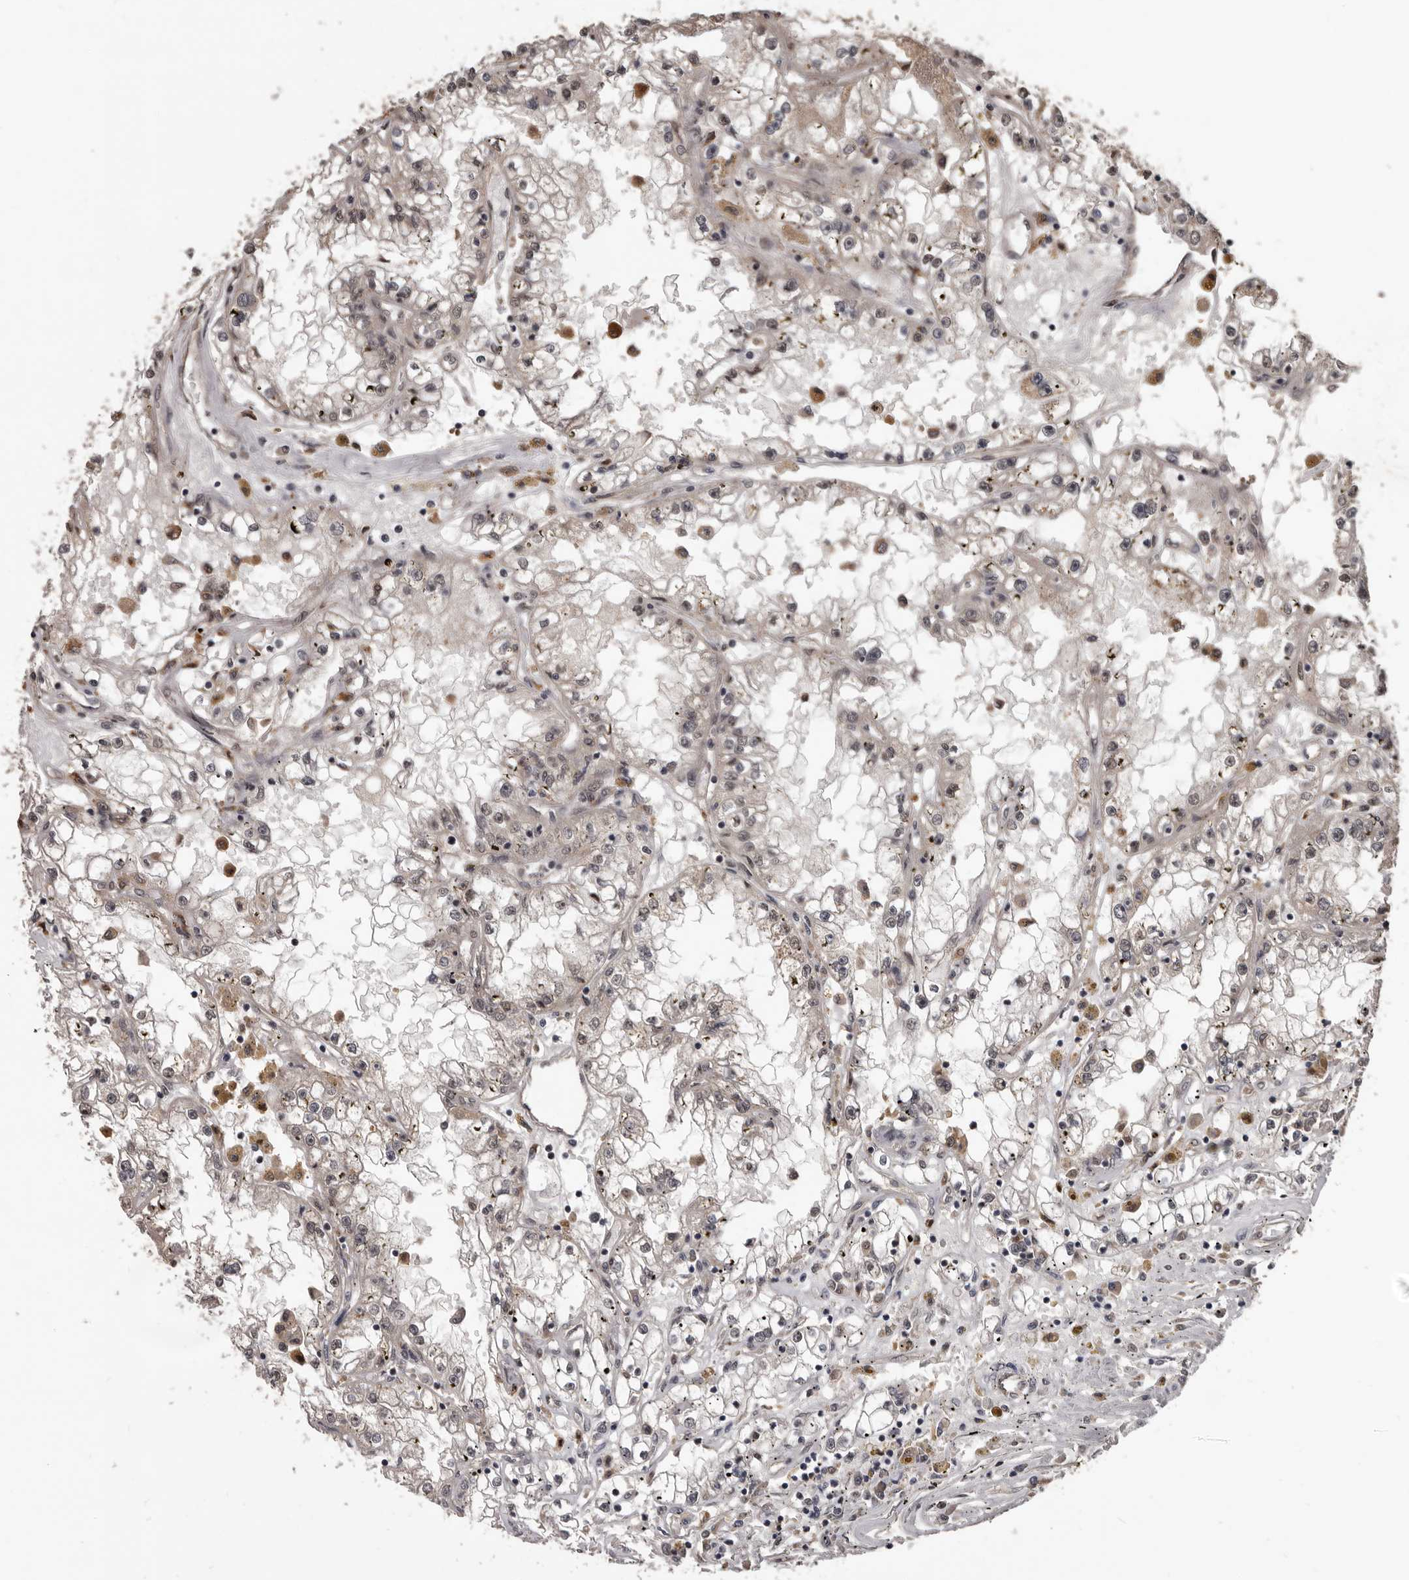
{"staining": {"intensity": "weak", "quantity": "25%-75%", "location": "nuclear"}, "tissue": "renal cancer", "cell_type": "Tumor cells", "image_type": "cancer", "snomed": [{"axis": "morphology", "description": "Adenocarcinoma, NOS"}, {"axis": "topography", "description": "Kidney"}], "caption": "An image of human renal adenocarcinoma stained for a protein shows weak nuclear brown staining in tumor cells.", "gene": "AHR", "patient": {"sex": "male", "age": 56}}